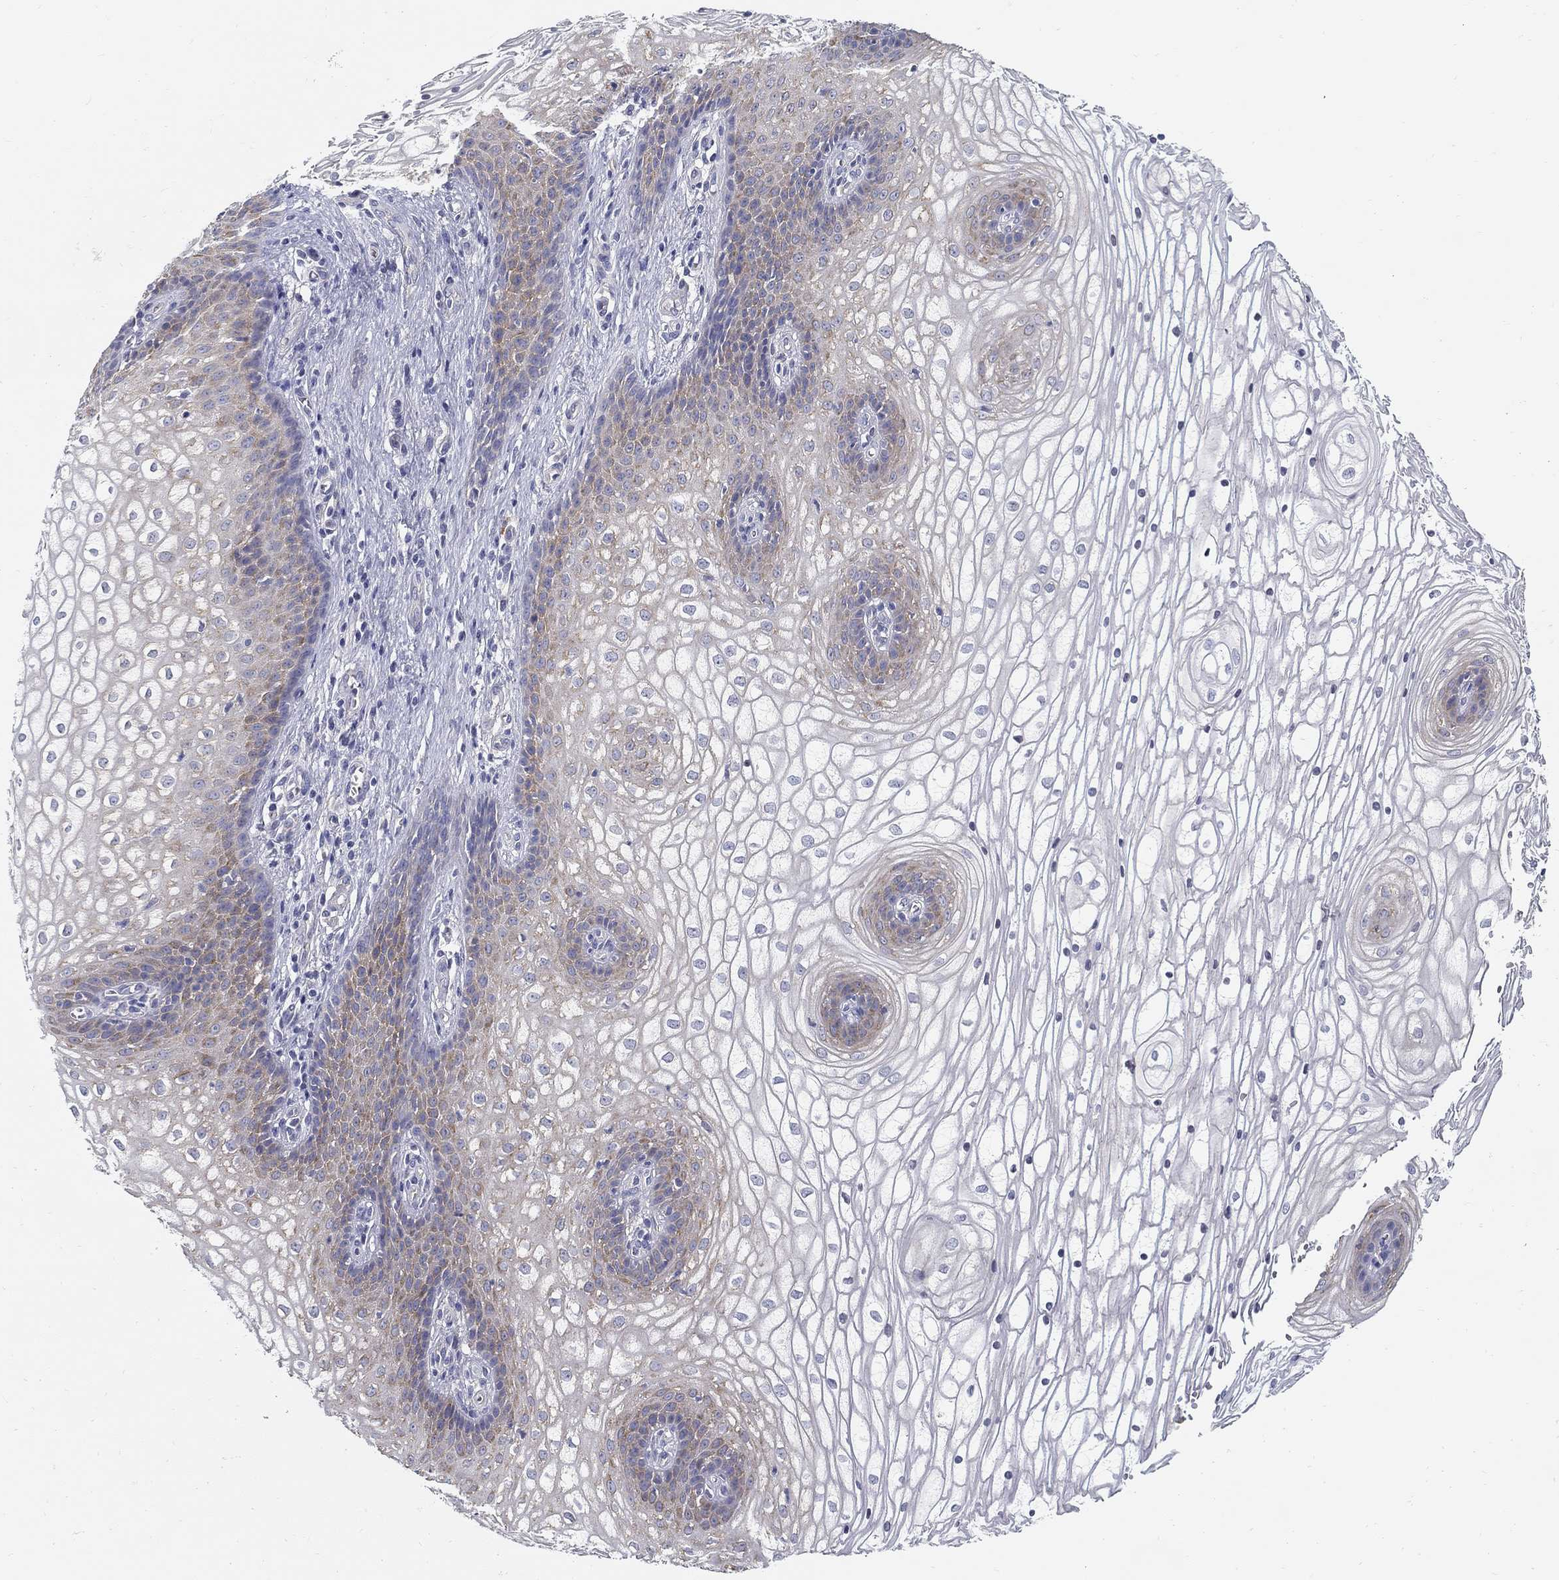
{"staining": {"intensity": "weak", "quantity": "<25%", "location": "cytoplasmic/membranous"}, "tissue": "vagina", "cell_type": "Squamous epithelial cells", "image_type": "normal", "snomed": [{"axis": "morphology", "description": "Normal tissue, NOS"}, {"axis": "topography", "description": "Vagina"}], "caption": "A high-resolution image shows immunohistochemistry (IHC) staining of benign vagina, which displays no significant expression in squamous epithelial cells.", "gene": "TGFBI", "patient": {"sex": "female", "age": 34}}